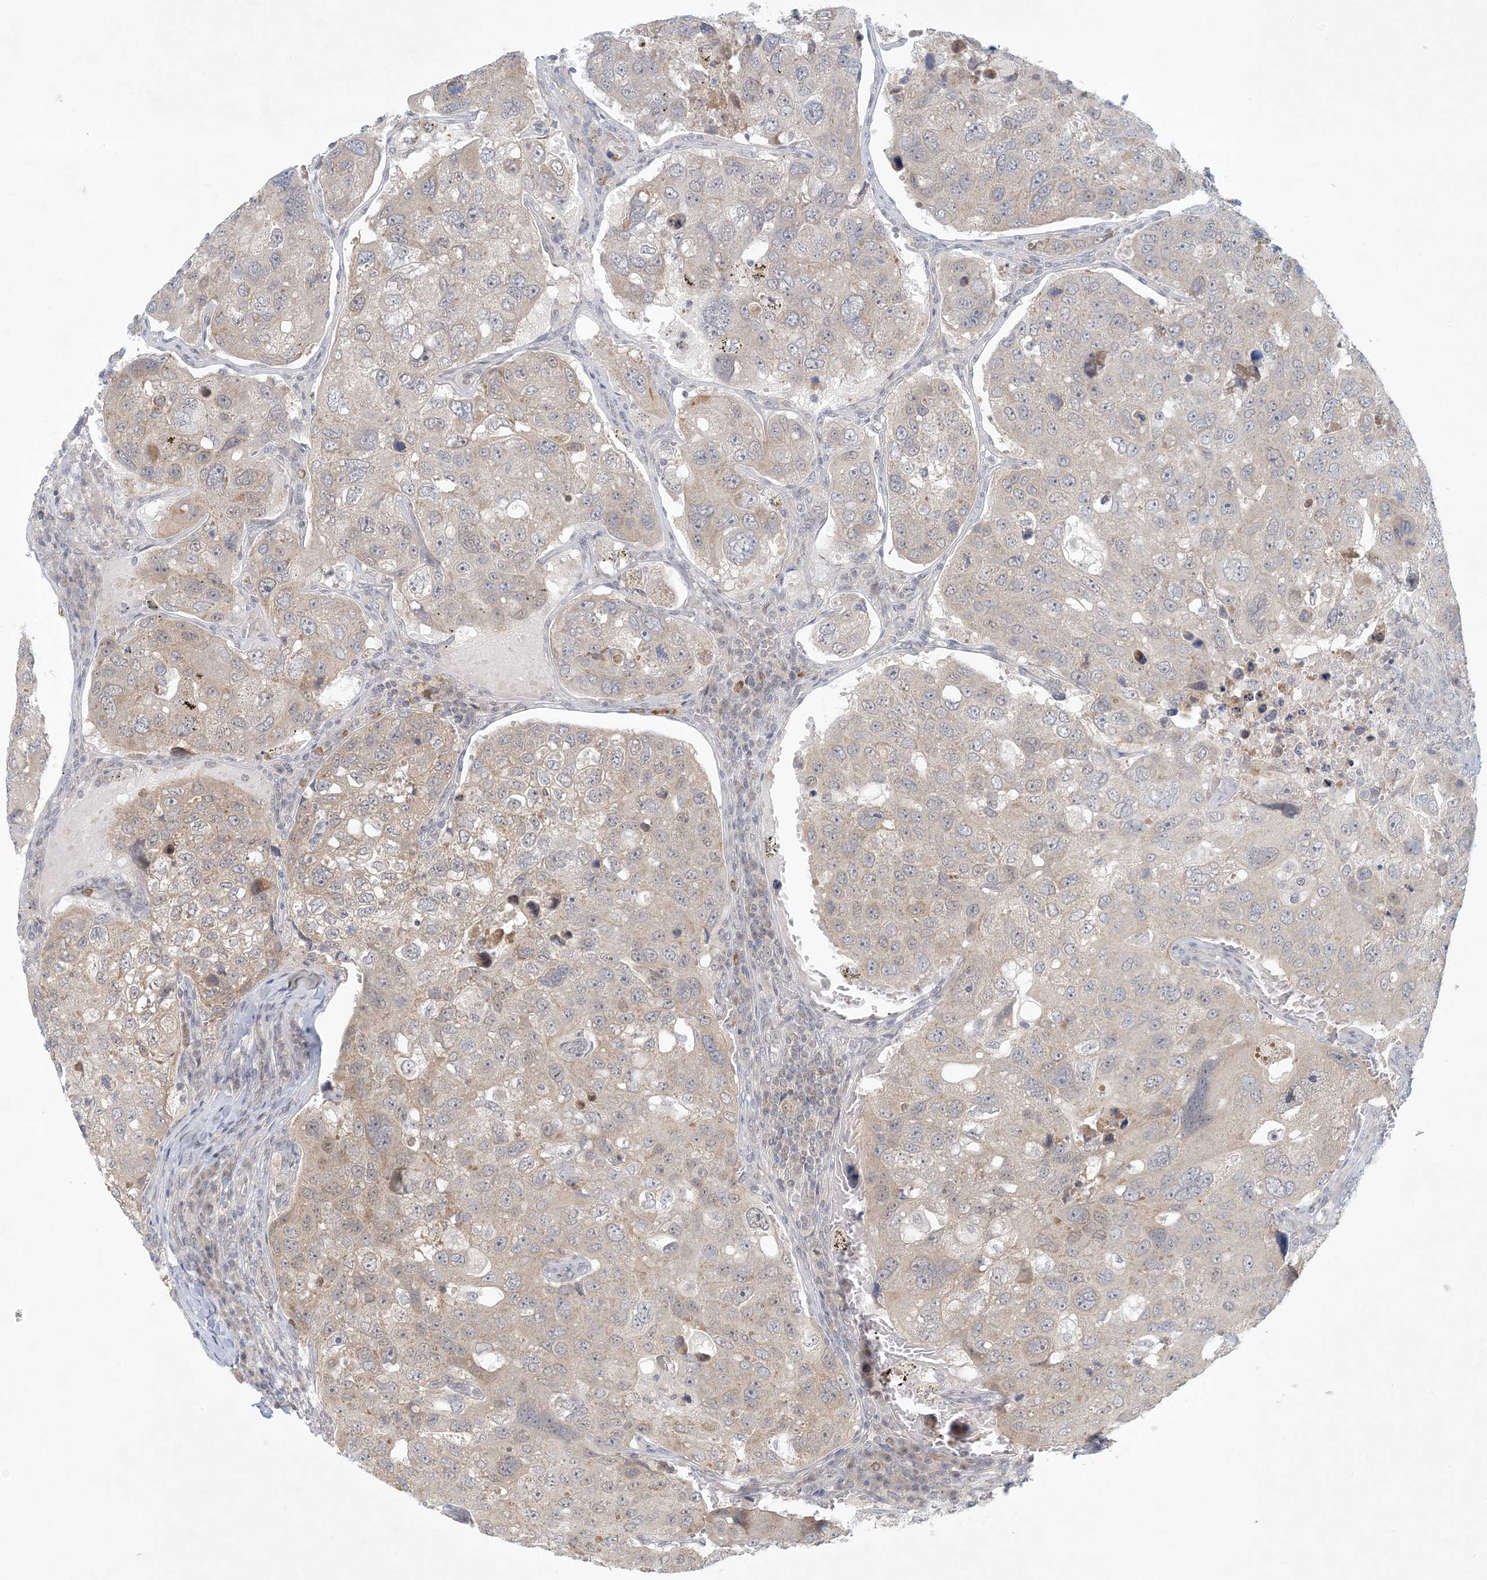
{"staining": {"intensity": "weak", "quantity": ">75%", "location": "cytoplasmic/membranous"}, "tissue": "urothelial cancer", "cell_type": "Tumor cells", "image_type": "cancer", "snomed": [{"axis": "morphology", "description": "Urothelial carcinoma, High grade"}, {"axis": "topography", "description": "Lymph node"}, {"axis": "topography", "description": "Urinary bladder"}], "caption": "Immunohistochemical staining of urothelial cancer shows low levels of weak cytoplasmic/membranous positivity in approximately >75% of tumor cells.", "gene": "OBI1", "patient": {"sex": "male", "age": 51}}